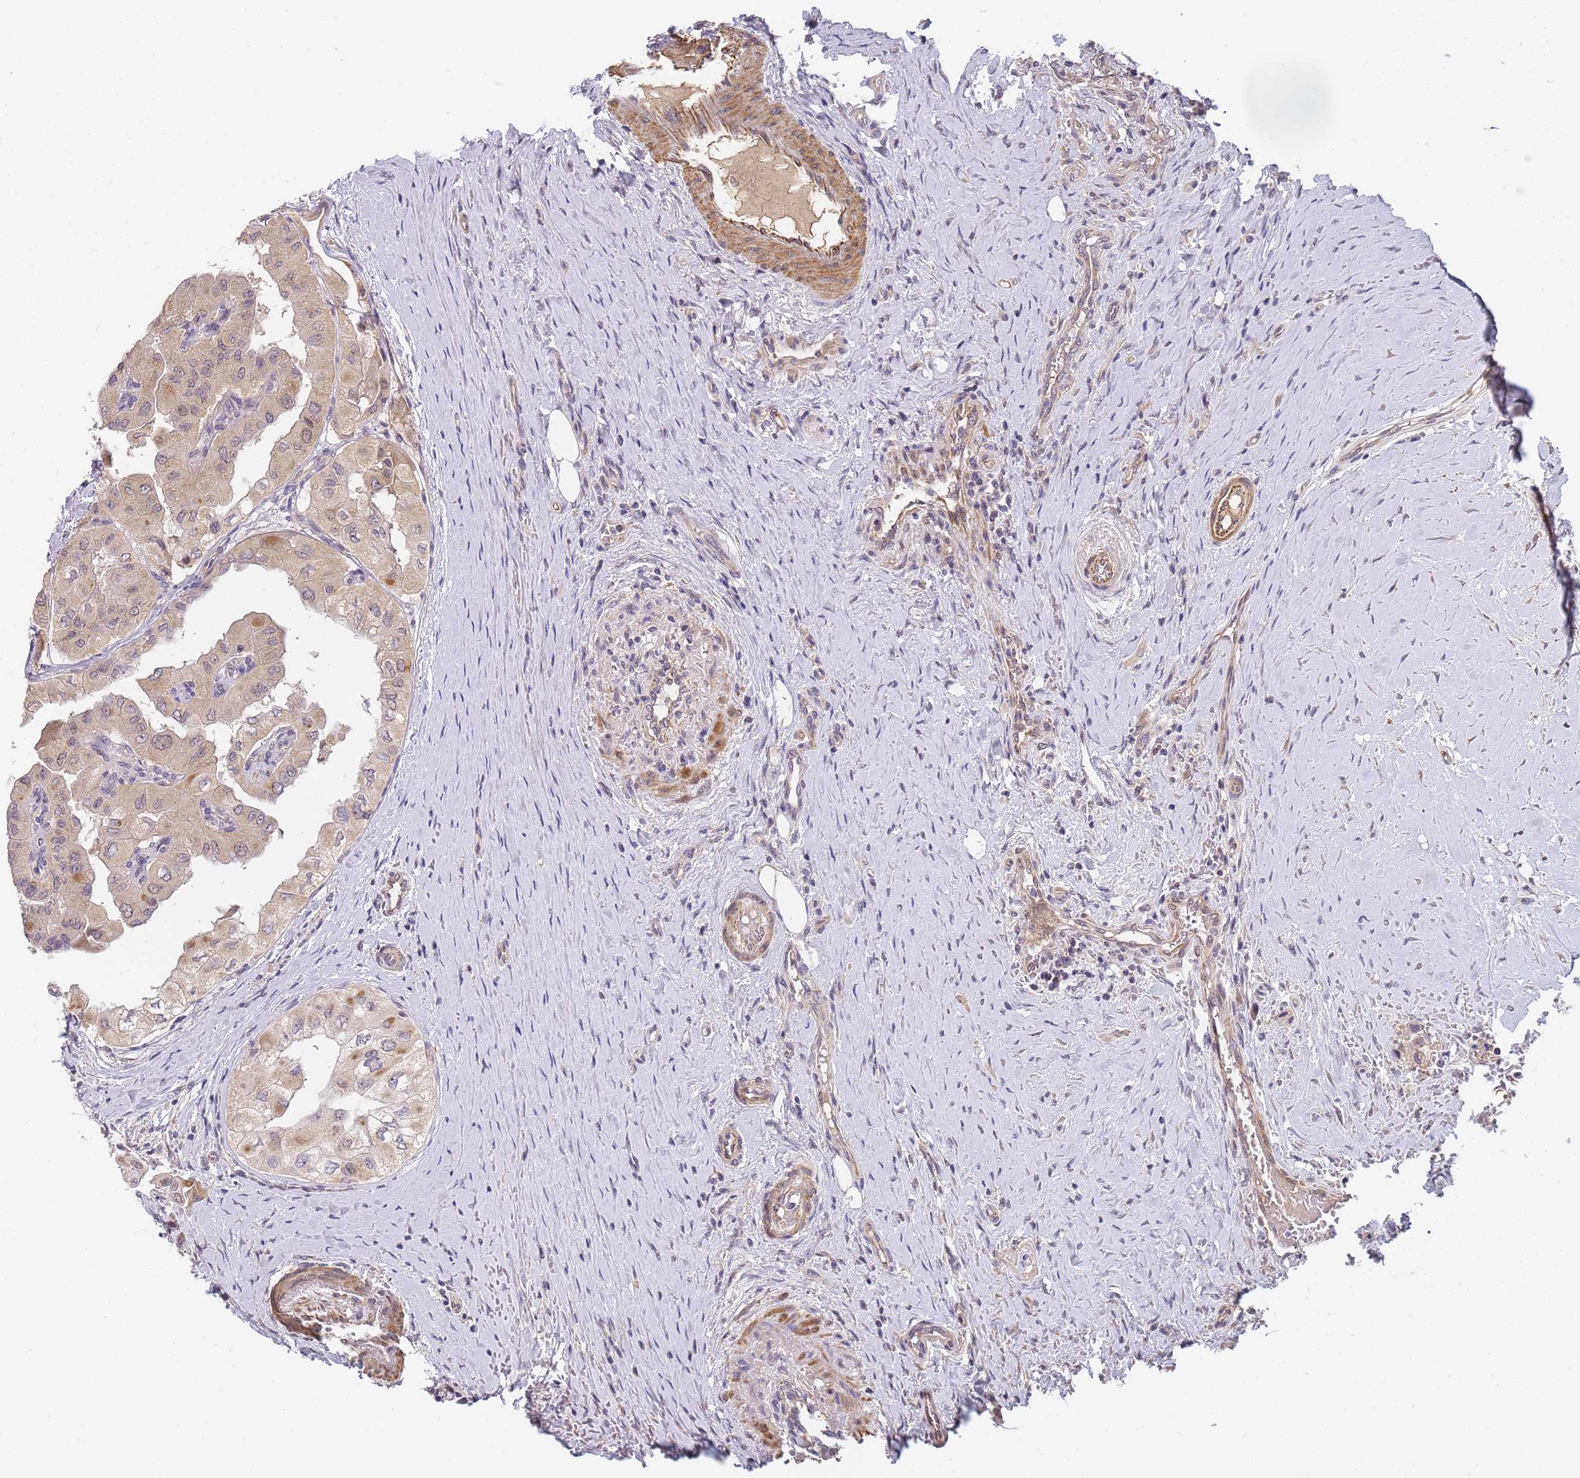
{"staining": {"intensity": "weak", "quantity": "<25%", "location": "cytoplasmic/membranous,nuclear"}, "tissue": "thyroid cancer", "cell_type": "Tumor cells", "image_type": "cancer", "snomed": [{"axis": "morphology", "description": "Papillary adenocarcinoma, NOS"}, {"axis": "topography", "description": "Thyroid gland"}], "caption": "This is a histopathology image of immunohistochemistry staining of thyroid cancer, which shows no expression in tumor cells.", "gene": "B4GALT4", "patient": {"sex": "female", "age": 59}}